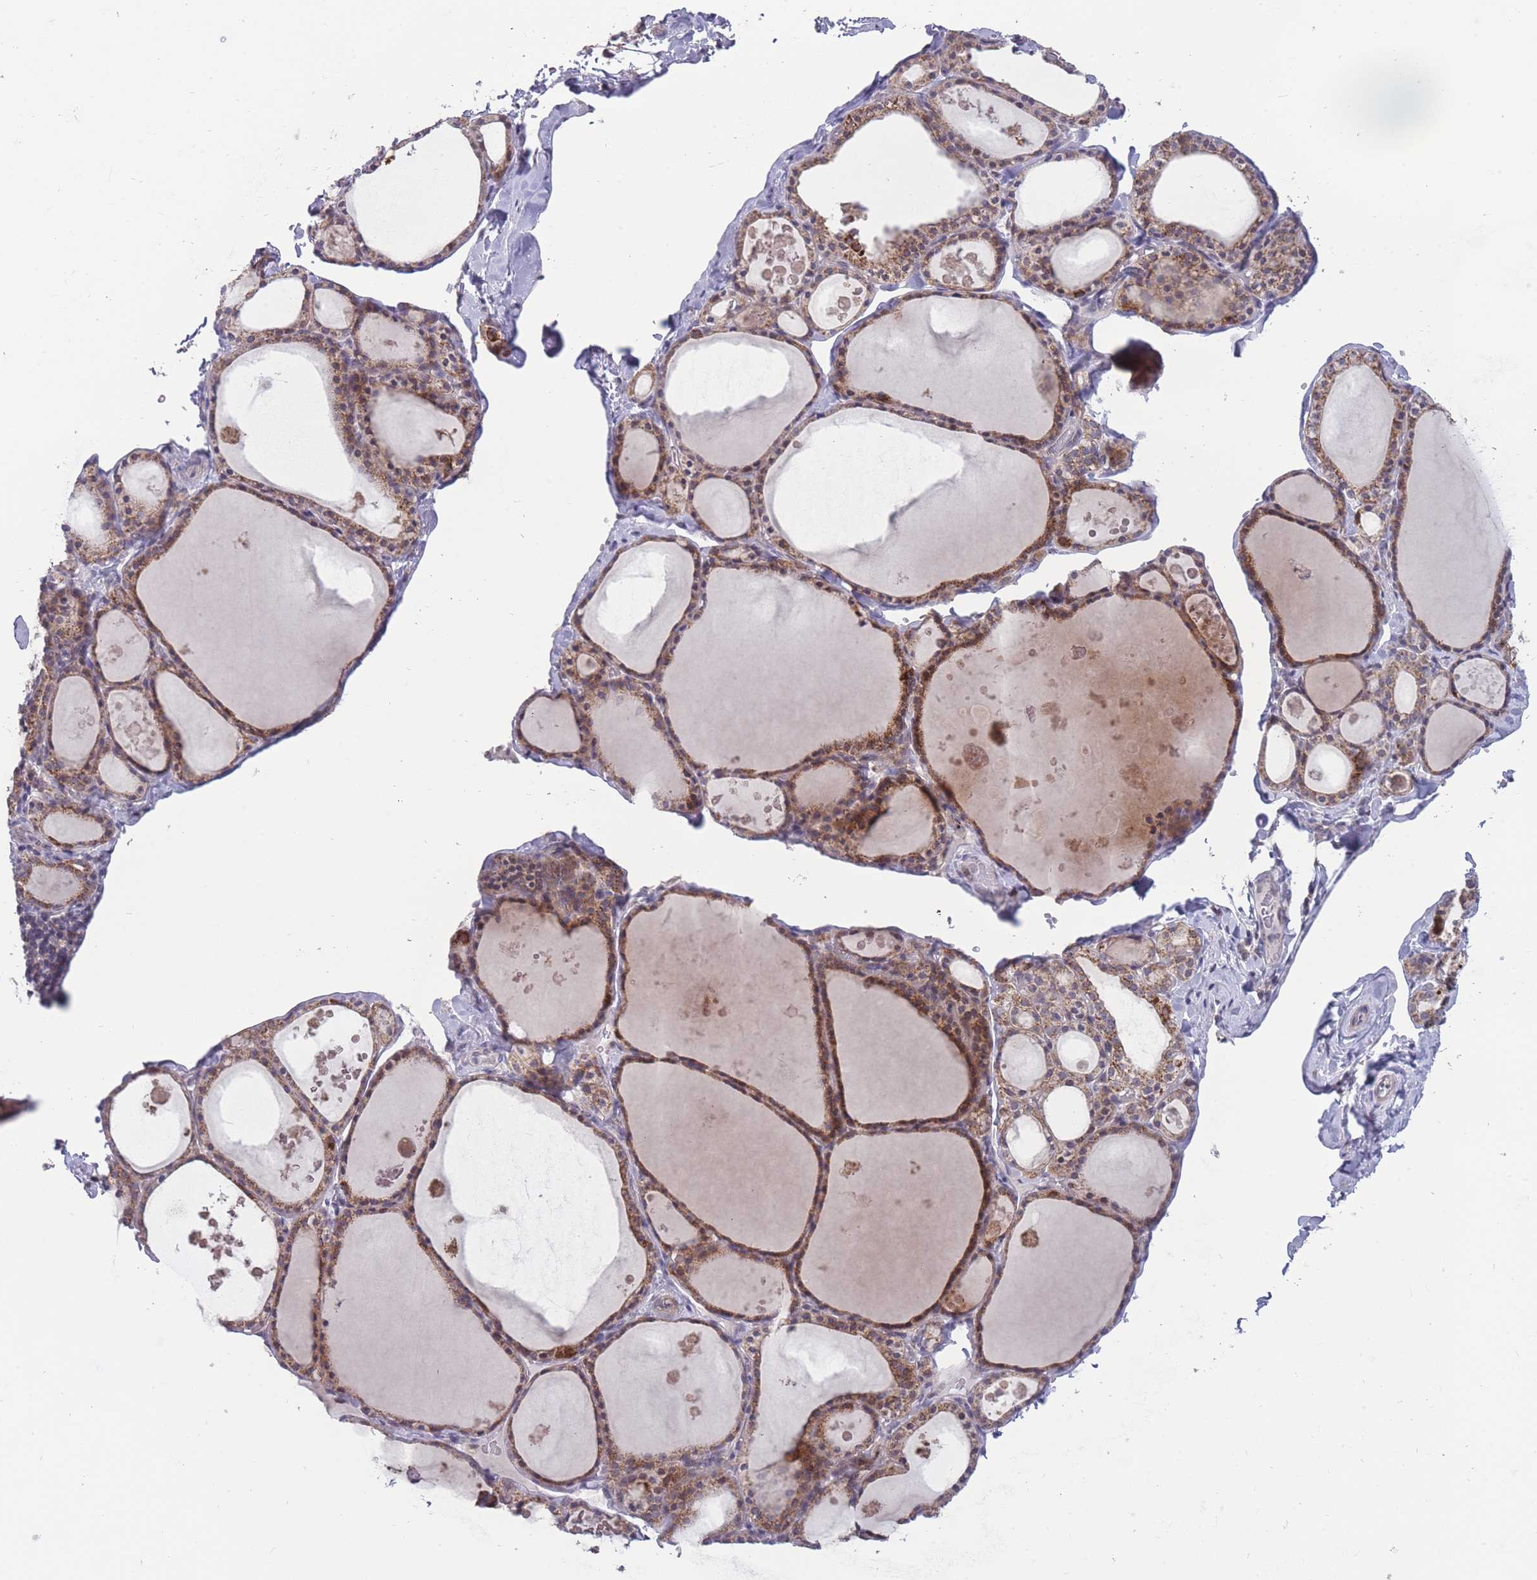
{"staining": {"intensity": "strong", "quantity": ">75%", "location": "cytoplasmic/membranous"}, "tissue": "thyroid gland", "cell_type": "Glandular cells", "image_type": "normal", "snomed": [{"axis": "morphology", "description": "Normal tissue, NOS"}, {"axis": "topography", "description": "Thyroid gland"}], "caption": "DAB (3,3'-diaminobenzidine) immunohistochemical staining of unremarkable human thyroid gland demonstrates strong cytoplasmic/membranous protein positivity in about >75% of glandular cells.", "gene": "MCIDAS", "patient": {"sex": "male", "age": 56}}